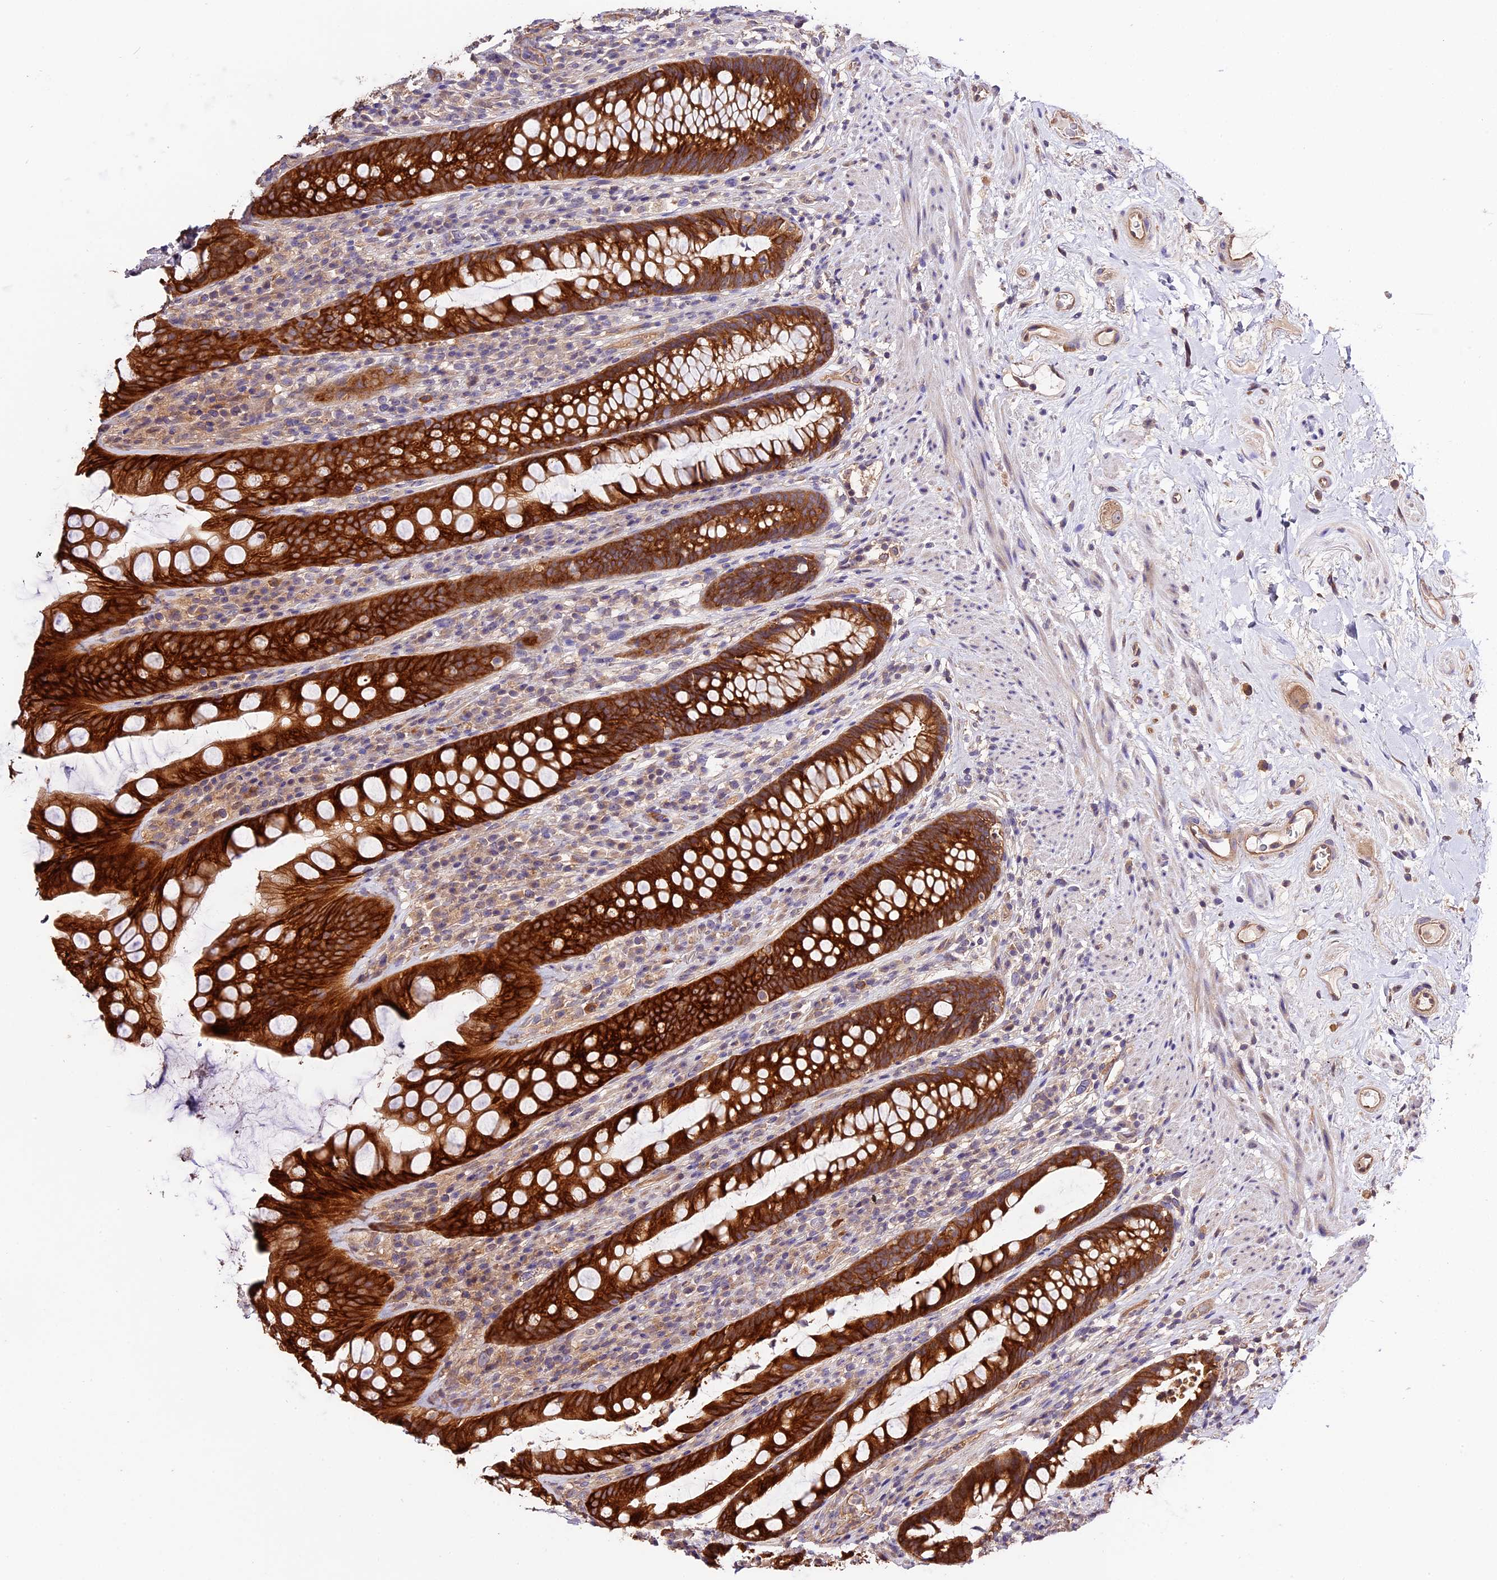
{"staining": {"intensity": "strong", "quantity": ">75%", "location": "cytoplasmic/membranous"}, "tissue": "rectum", "cell_type": "Glandular cells", "image_type": "normal", "snomed": [{"axis": "morphology", "description": "Normal tissue, NOS"}, {"axis": "topography", "description": "Rectum"}], "caption": "Protein staining of unremarkable rectum shows strong cytoplasmic/membranous positivity in approximately >75% of glandular cells. The staining was performed using DAB (3,3'-diaminobenzidine), with brown indicating positive protein expression. Nuclei are stained blue with hematoxylin.", "gene": "CES3", "patient": {"sex": "male", "age": 74}}